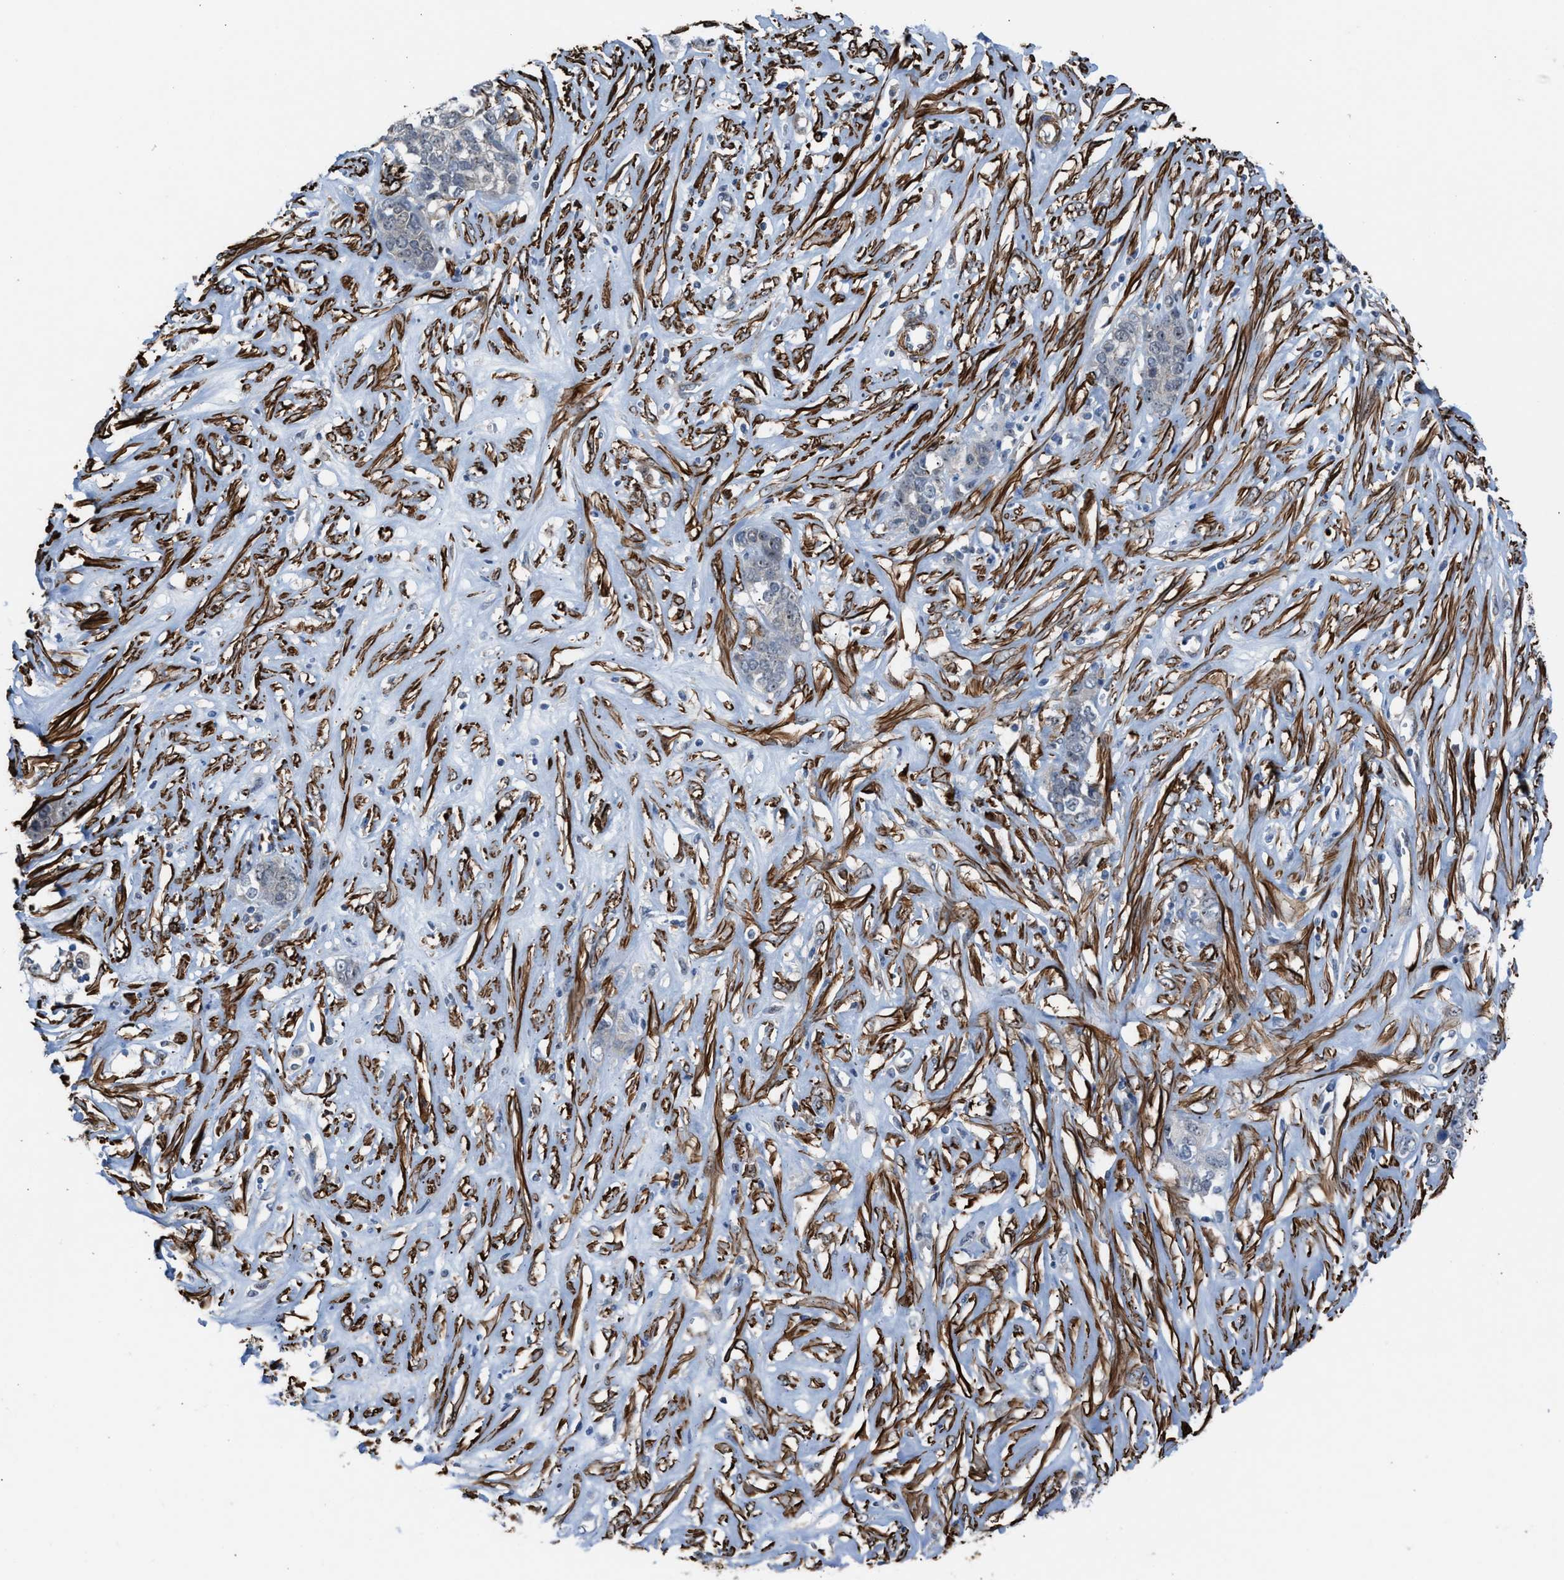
{"staining": {"intensity": "moderate", "quantity": "<25%", "location": "nuclear"}, "tissue": "ovarian cancer", "cell_type": "Tumor cells", "image_type": "cancer", "snomed": [{"axis": "morphology", "description": "Cystadenocarcinoma, serous, NOS"}, {"axis": "topography", "description": "Ovary"}], "caption": "Moderate nuclear protein expression is identified in about <25% of tumor cells in ovarian cancer (serous cystadenocarcinoma).", "gene": "NQO2", "patient": {"sex": "female", "age": 44}}